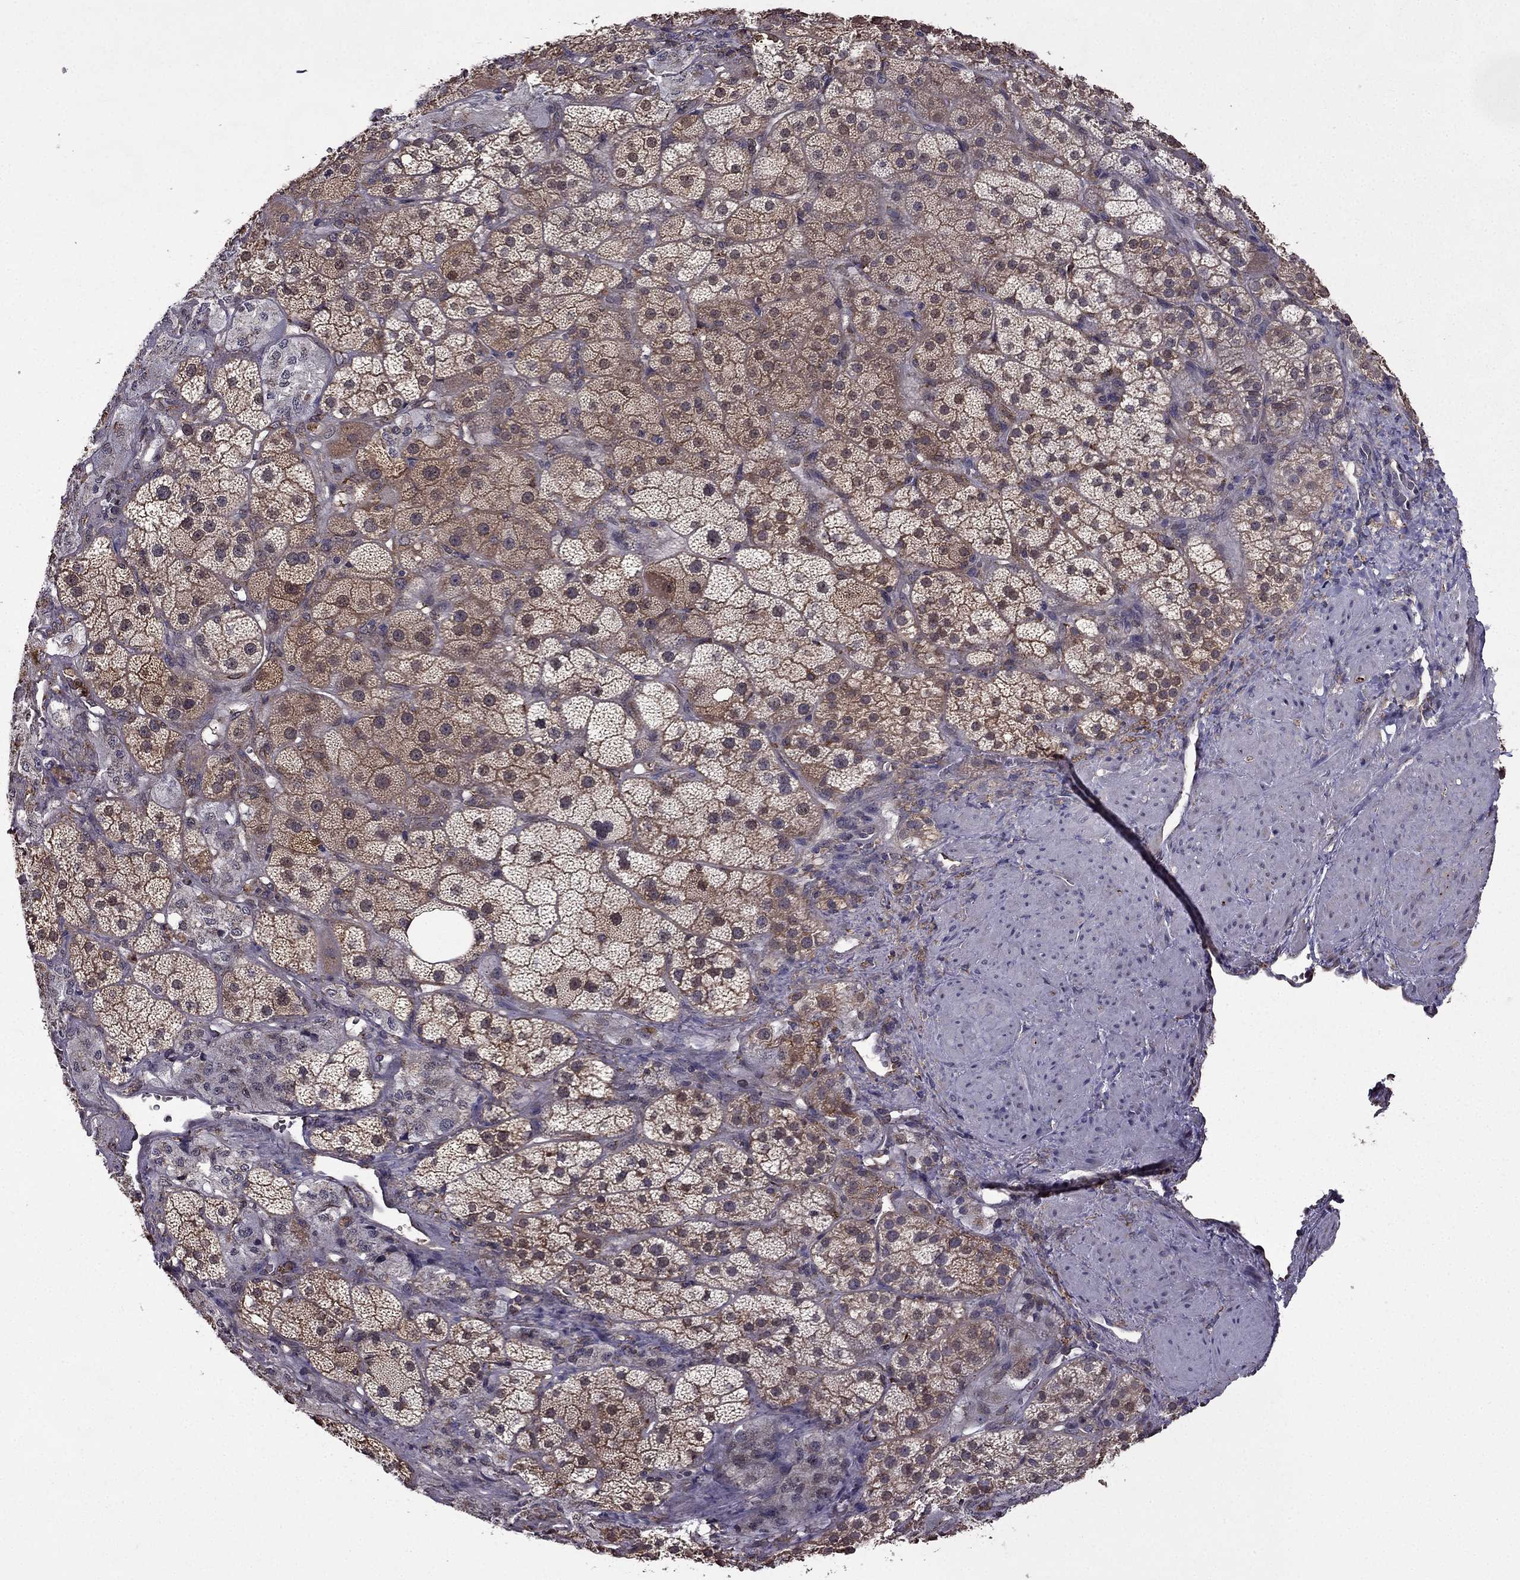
{"staining": {"intensity": "moderate", "quantity": "25%-75%", "location": "cytoplasmic/membranous"}, "tissue": "adrenal gland", "cell_type": "Glandular cells", "image_type": "normal", "snomed": [{"axis": "morphology", "description": "Normal tissue, NOS"}, {"axis": "topography", "description": "Adrenal gland"}], "caption": "Brown immunohistochemical staining in normal adrenal gland shows moderate cytoplasmic/membranous staining in about 25%-75% of glandular cells. (Brightfield microscopy of DAB IHC at high magnification).", "gene": "IKBIP", "patient": {"sex": "male", "age": 57}}